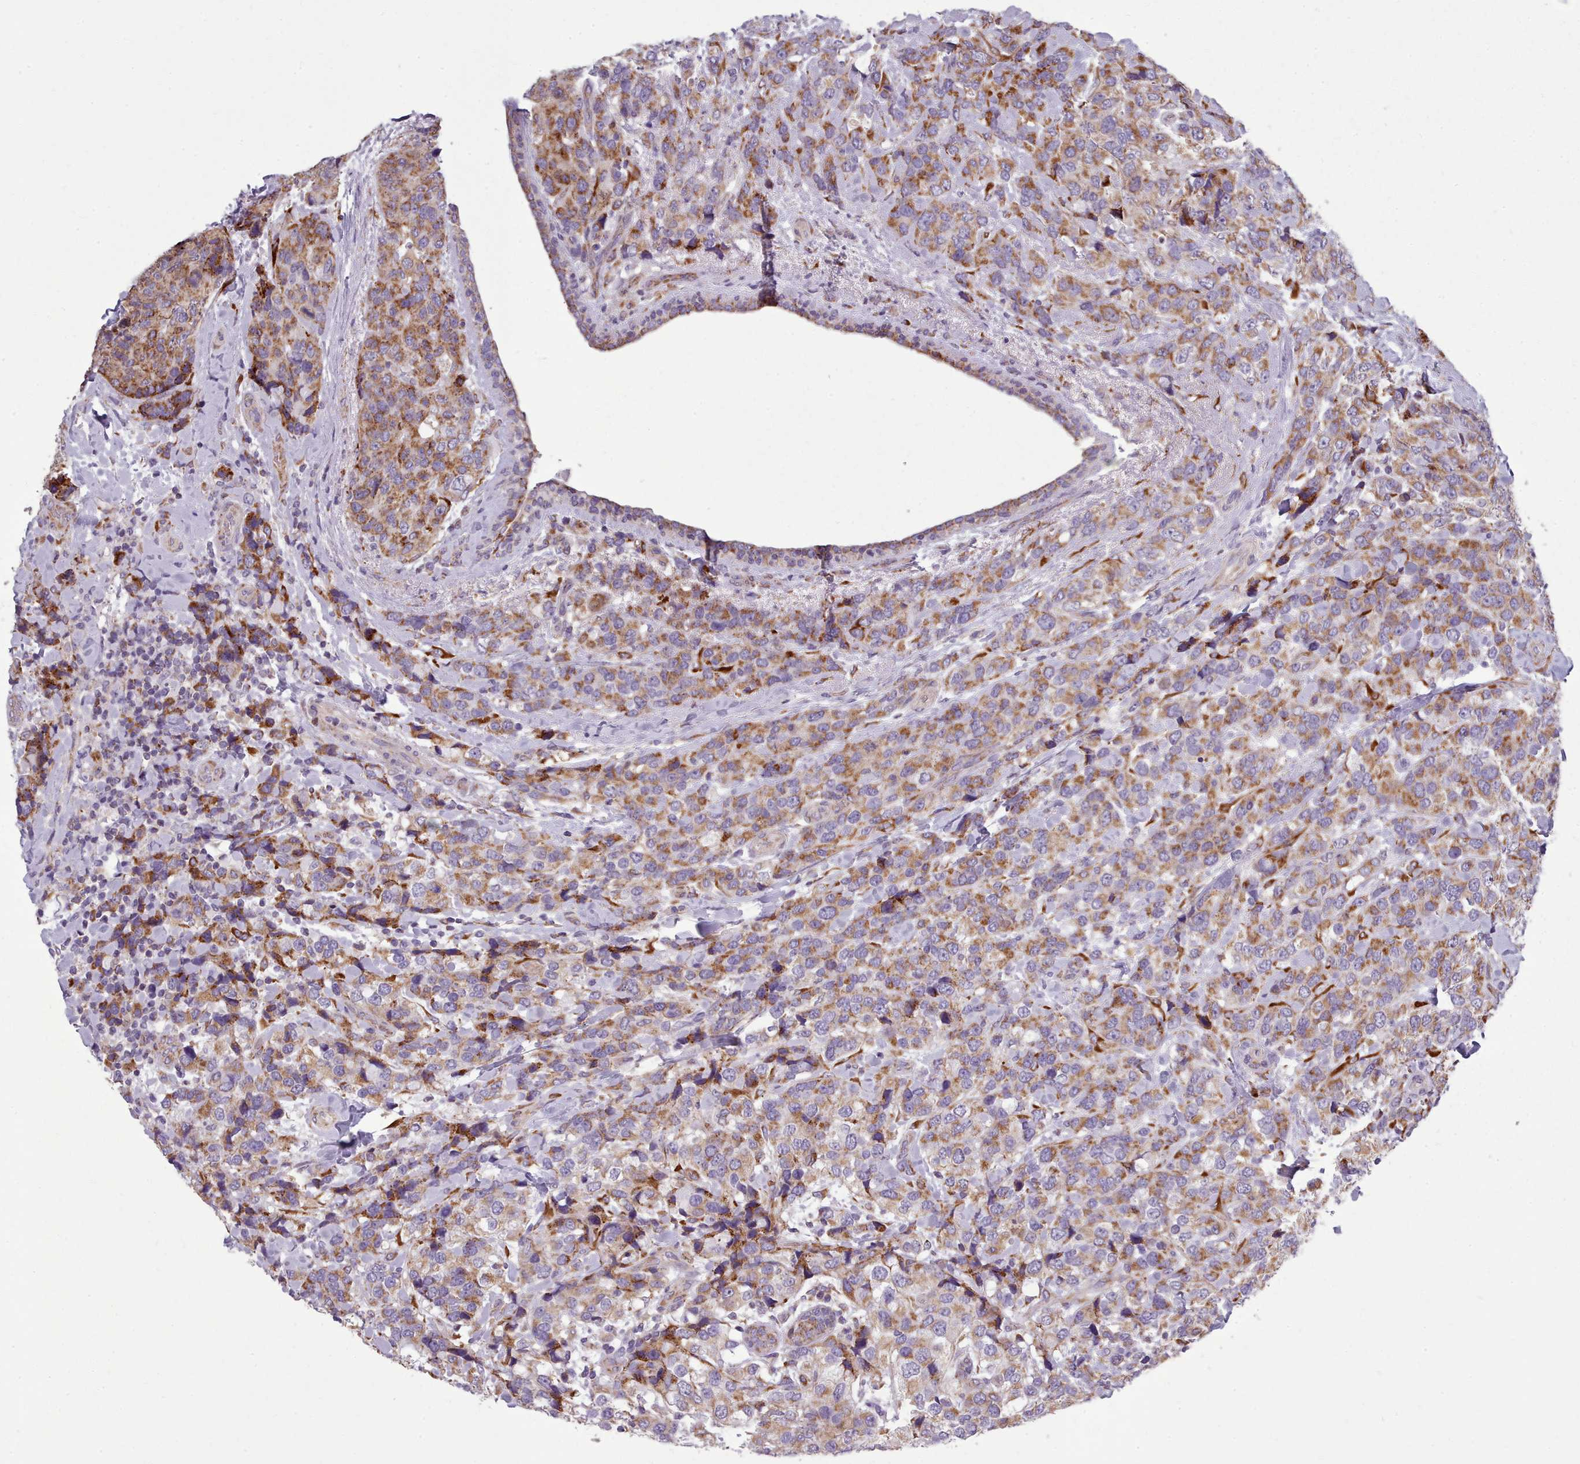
{"staining": {"intensity": "moderate", "quantity": ">75%", "location": "cytoplasmic/membranous"}, "tissue": "breast cancer", "cell_type": "Tumor cells", "image_type": "cancer", "snomed": [{"axis": "morphology", "description": "Lobular carcinoma"}, {"axis": "topography", "description": "Breast"}], "caption": "Breast cancer stained with a protein marker shows moderate staining in tumor cells.", "gene": "FKBP10", "patient": {"sex": "female", "age": 59}}